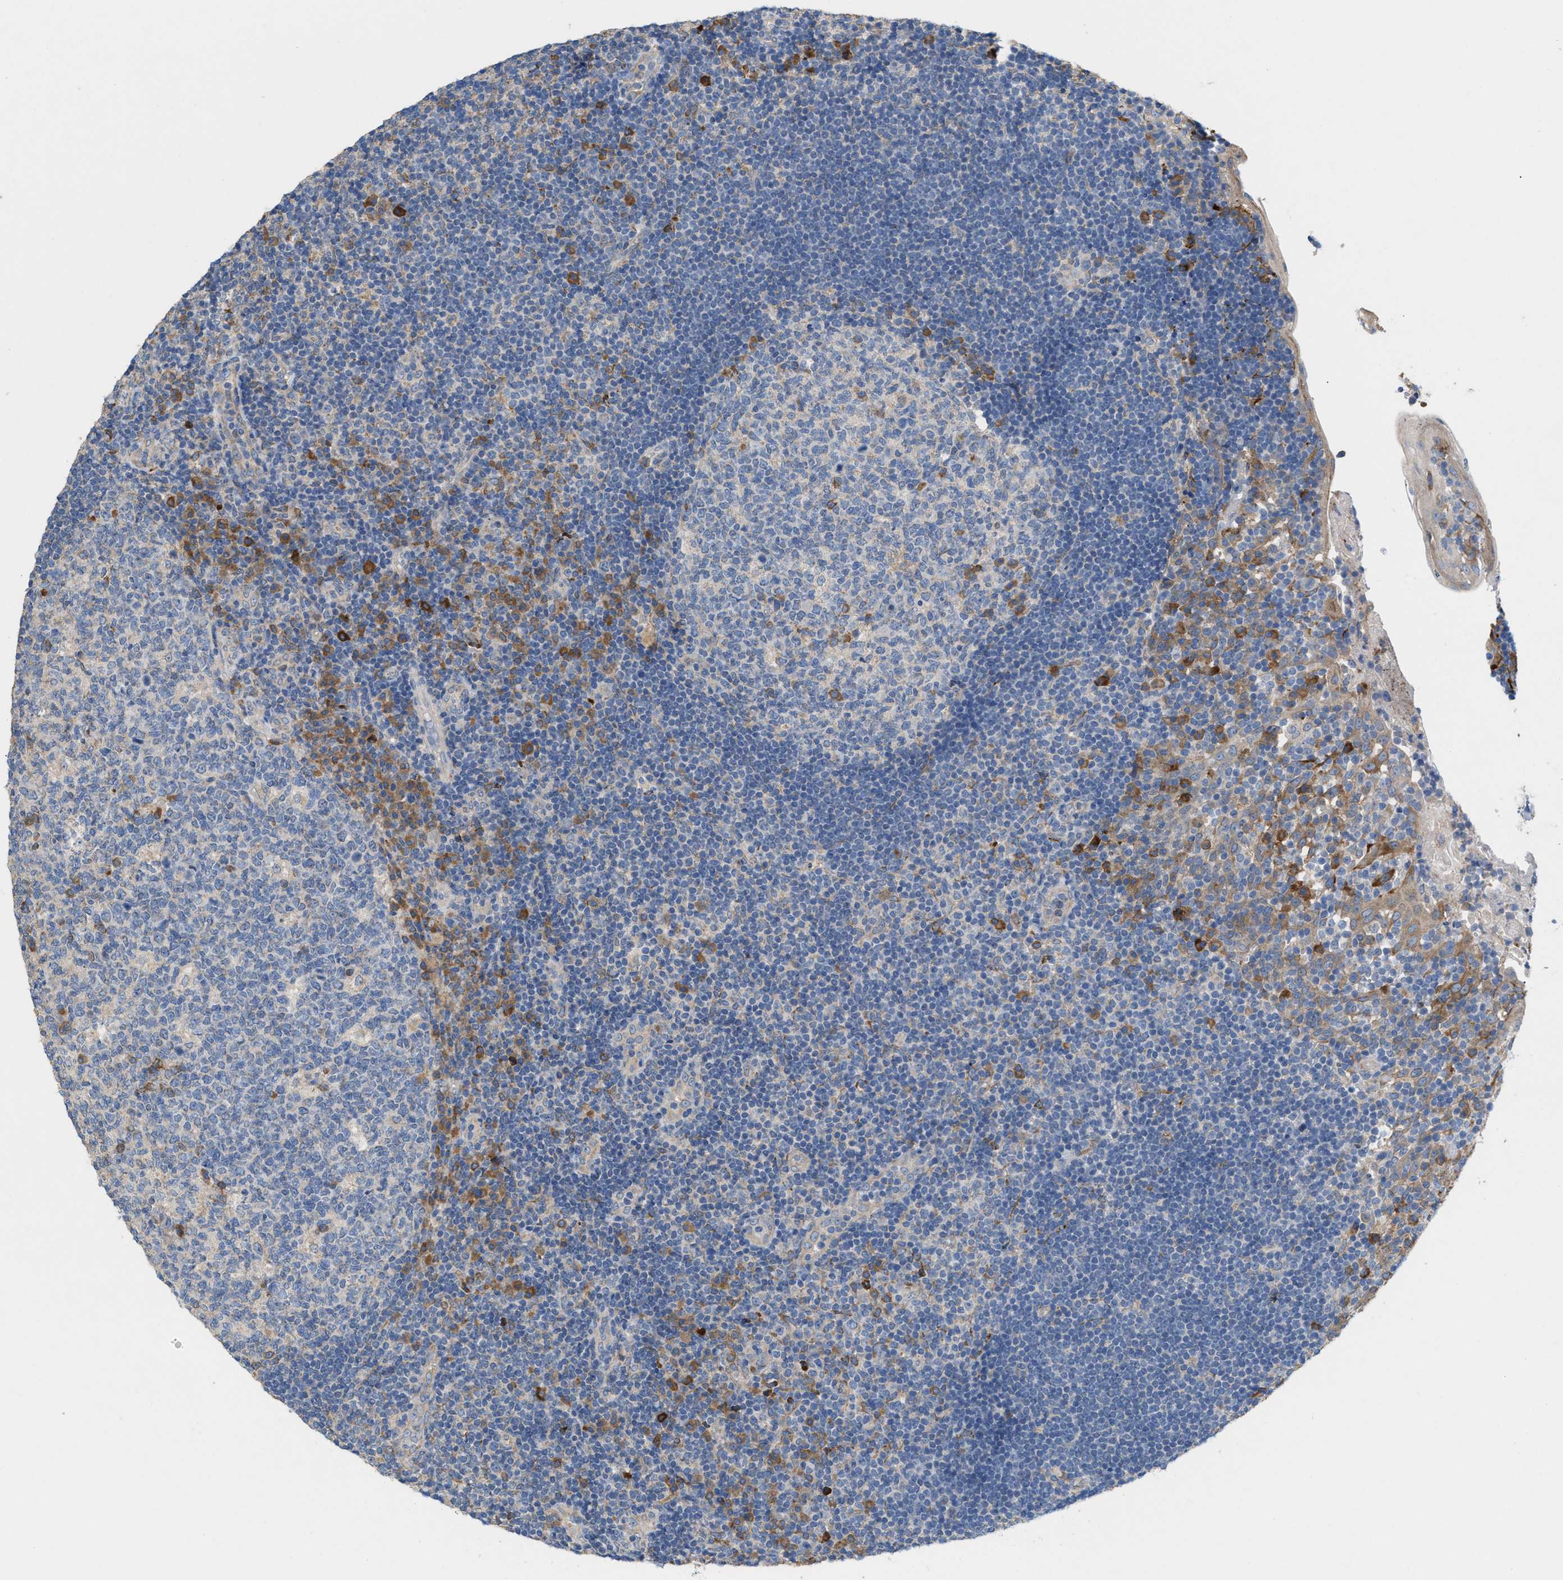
{"staining": {"intensity": "moderate", "quantity": "<25%", "location": "cytoplasmic/membranous"}, "tissue": "tonsil", "cell_type": "Germinal center cells", "image_type": "normal", "snomed": [{"axis": "morphology", "description": "Normal tissue, NOS"}, {"axis": "topography", "description": "Tonsil"}], "caption": "Approximately <25% of germinal center cells in benign tonsil reveal moderate cytoplasmic/membranous protein staining as visualized by brown immunohistochemical staining.", "gene": "DYNC2I1", "patient": {"sex": "female", "age": 40}}